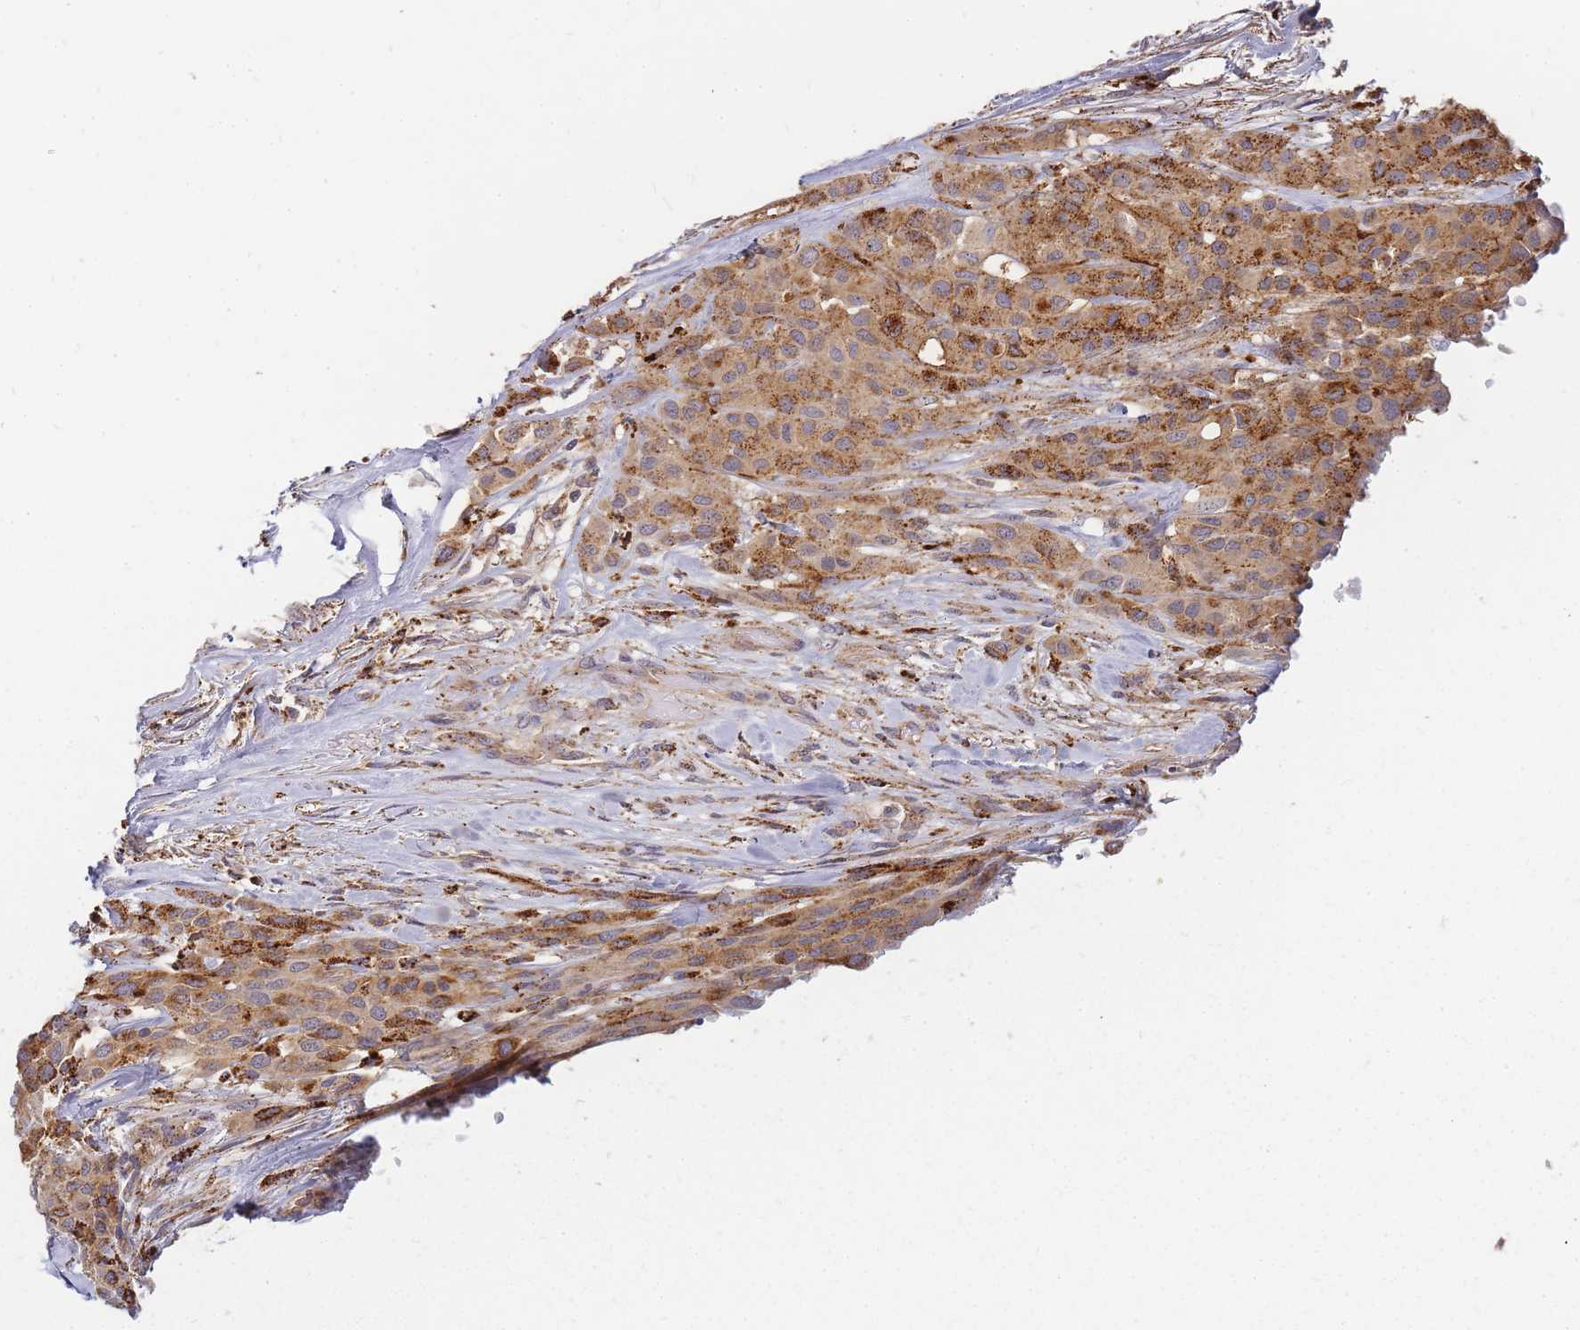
{"staining": {"intensity": "moderate", "quantity": ">75%", "location": "cytoplasmic/membranous"}, "tissue": "melanoma", "cell_type": "Tumor cells", "image_type": "cancer", "snomed": [{"axis": "morphology", "description": "Malignant melanoma, Metastatic site"}, {"axis": "topography", "description": "Skin"}], "caption": "Moderate cytoplasmic/membranous staining is appreciated in approximately >75% of tumor cells in melanoma.", "gene": "ATG5", "patient": {"sex": "female", "age": 81}}